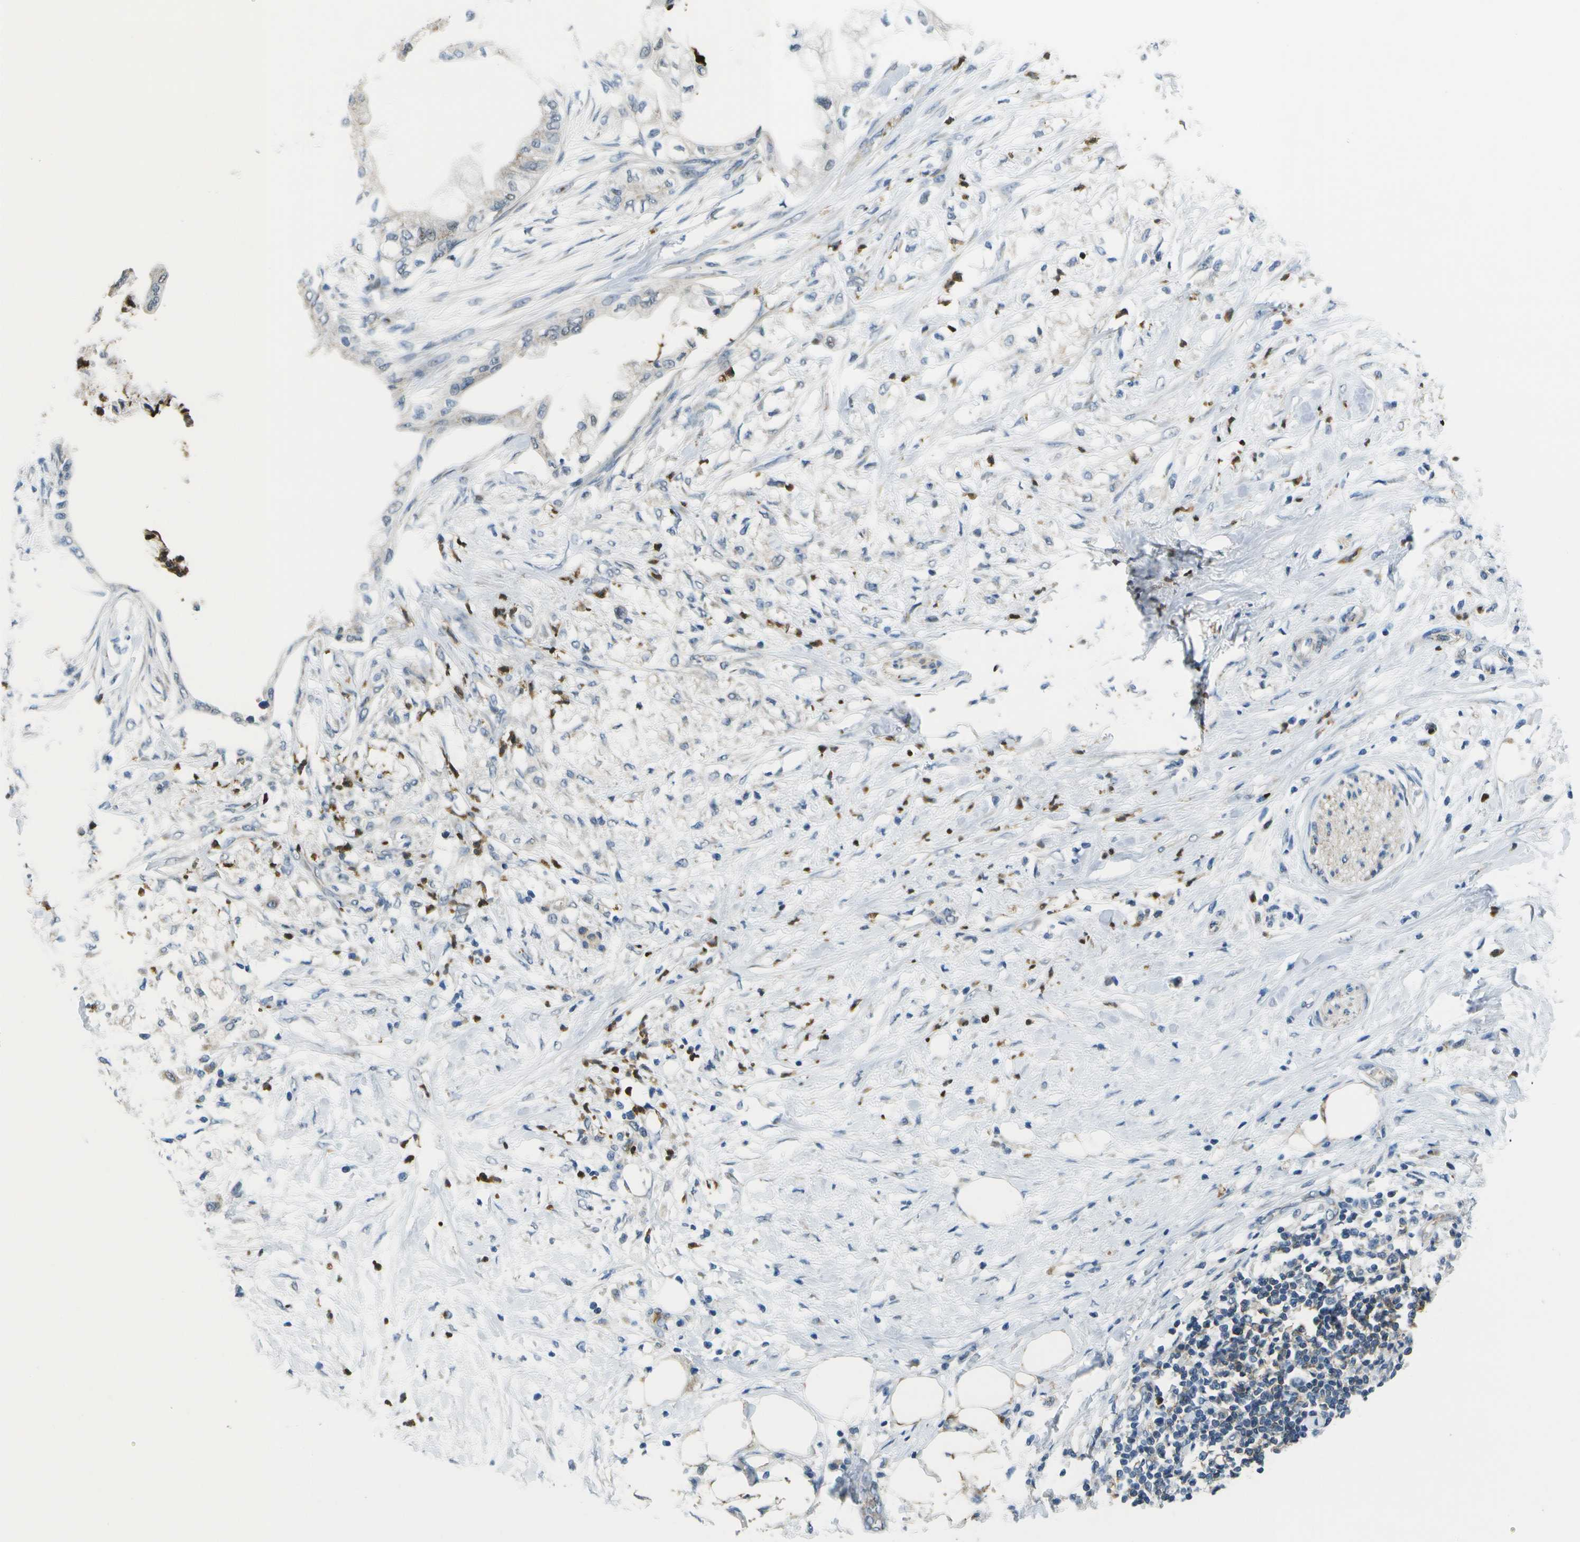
{"staining": {"intensity": "negative", "quantity": "none", "location": "none"}, "tissue": "pancreatic cancer", "cell_type": "Tumor cells", "image_type": "cancer", "snomed": [{"axis": "morphology", "description": "Normal tissue, NOS"}, {"axis": "morphology", "description": "Adenocarcinoma, NOS"}, {"axis": "topography", "description": "Pancreas"}, {"axis": "topography", "description": "Duodenum"}], "caption": "This is an immunohistochemistry (IHC) photomicrograph of pancreatic cancer. There is no positivity in tumor cells.", "gene": "GALNT15", "patient": {"sex": "female", "age": 60}}